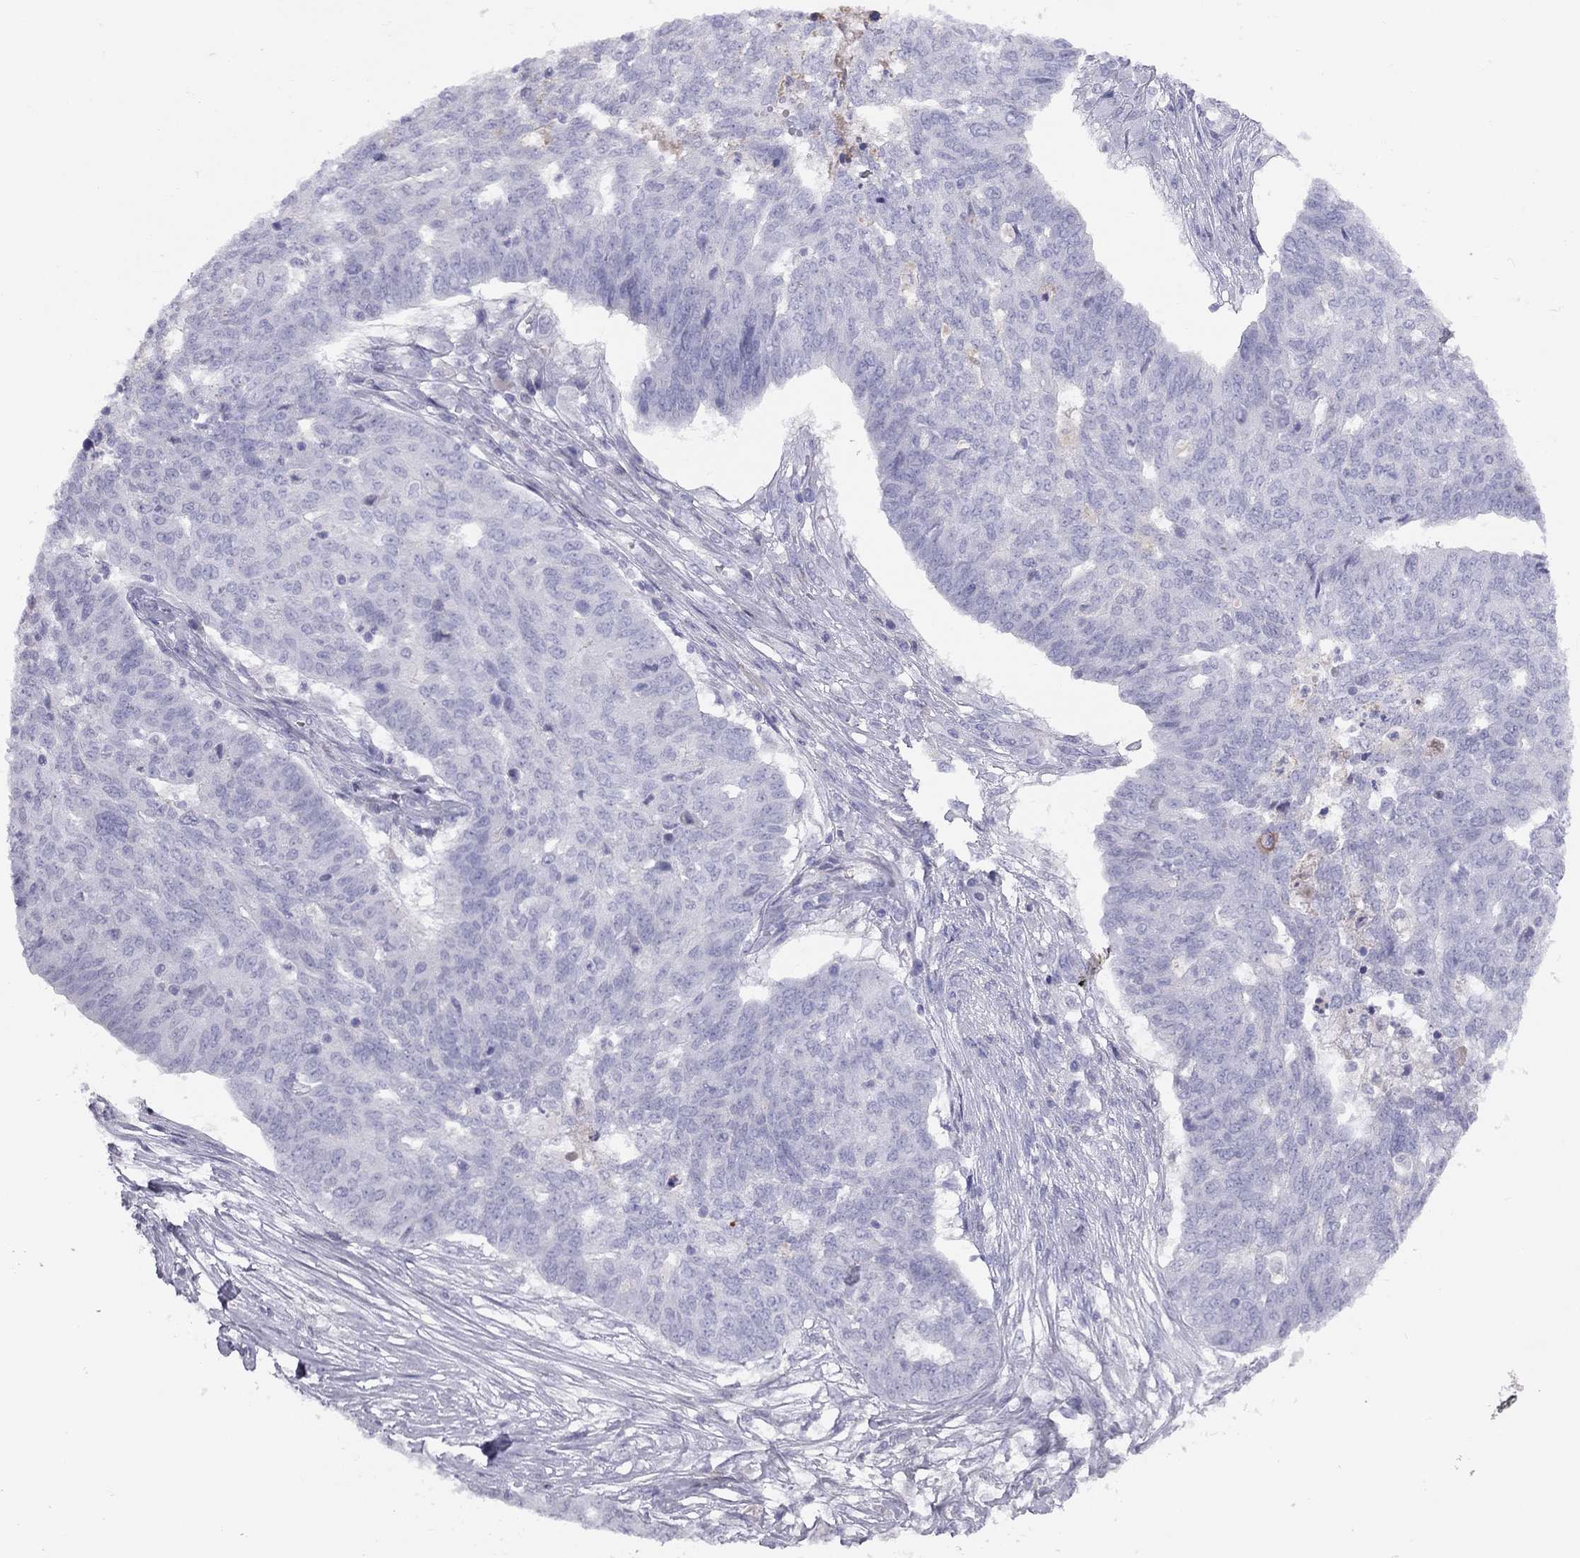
{"staining": {"intensity": "negative", "quantity": "none", "location": "none"}, "tissue": "ovarian cancer", "cell_type": "Tumor cells", "image_type": "cancer", "snomed": [{"axis": "morphology", "description": "Cystadenocarcinoma, serous, NOS"}, {"axis": "topography", "description": "Ovary"}], "caption": "Immunohistochemistry (IHC) of serous cystadenocarcinoma (ovarian) demonstrates no expression in tumor cells.", "gene": "KLRG1", "patient": {"sex": "female", "age": 67}}